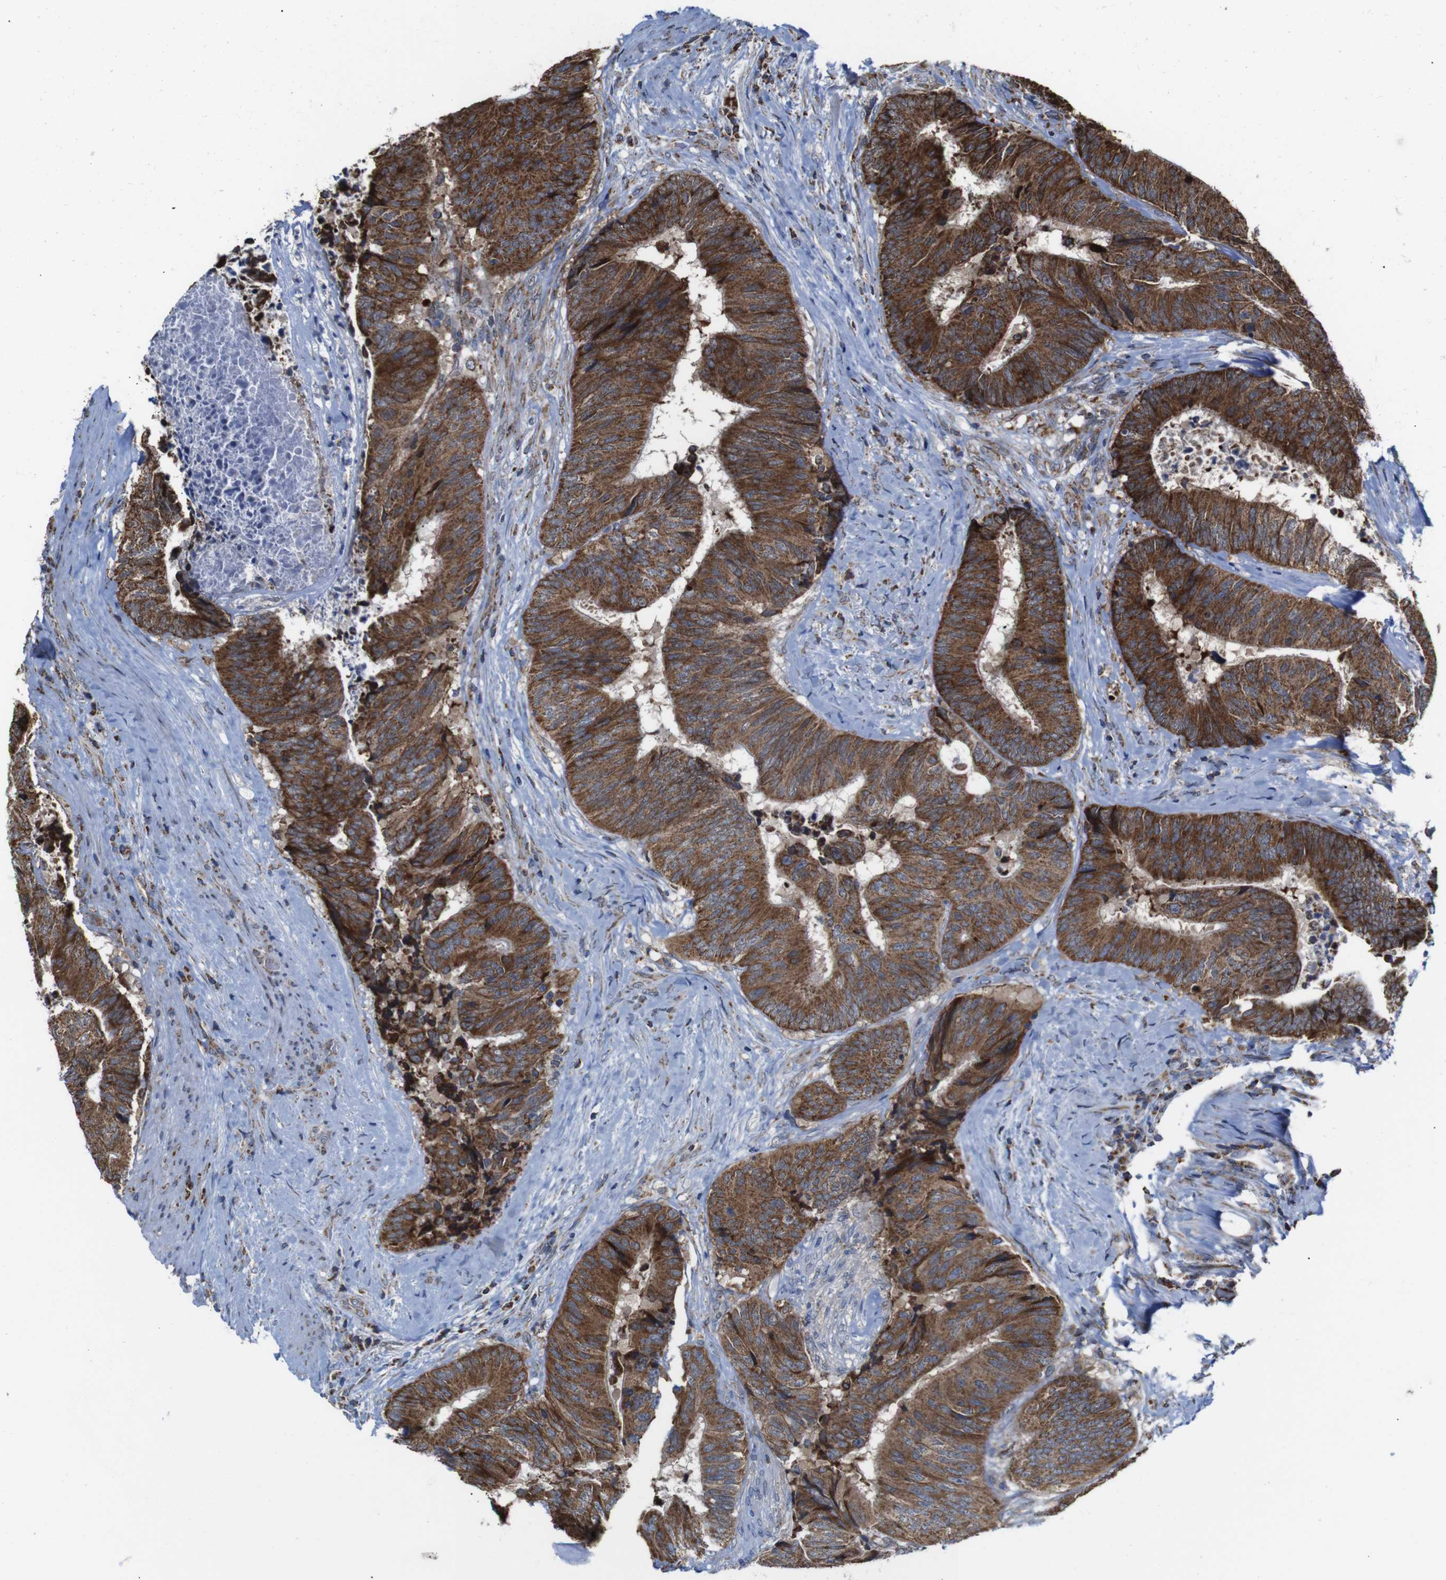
{"staining": {"intensity": "strong", "quantity": ">75%", "location": "cytoplasmic/membranous"}, "tissue": "colorectal cancer", "cell_type": "Tumor cells", "image_type": "cancer", "snomed": [{"axis": "morphology", "description": "Adenocarcinoma, NOS"}, {"axis": "topography", "description": "Rectum"}], "caption": "Colorectal cancer (adenocarcinoma) stained with a protein marker exhibits strong staining in tumor cells.", "gene": "C17orf80", "patient": {"sex": "male", "age": 72}}